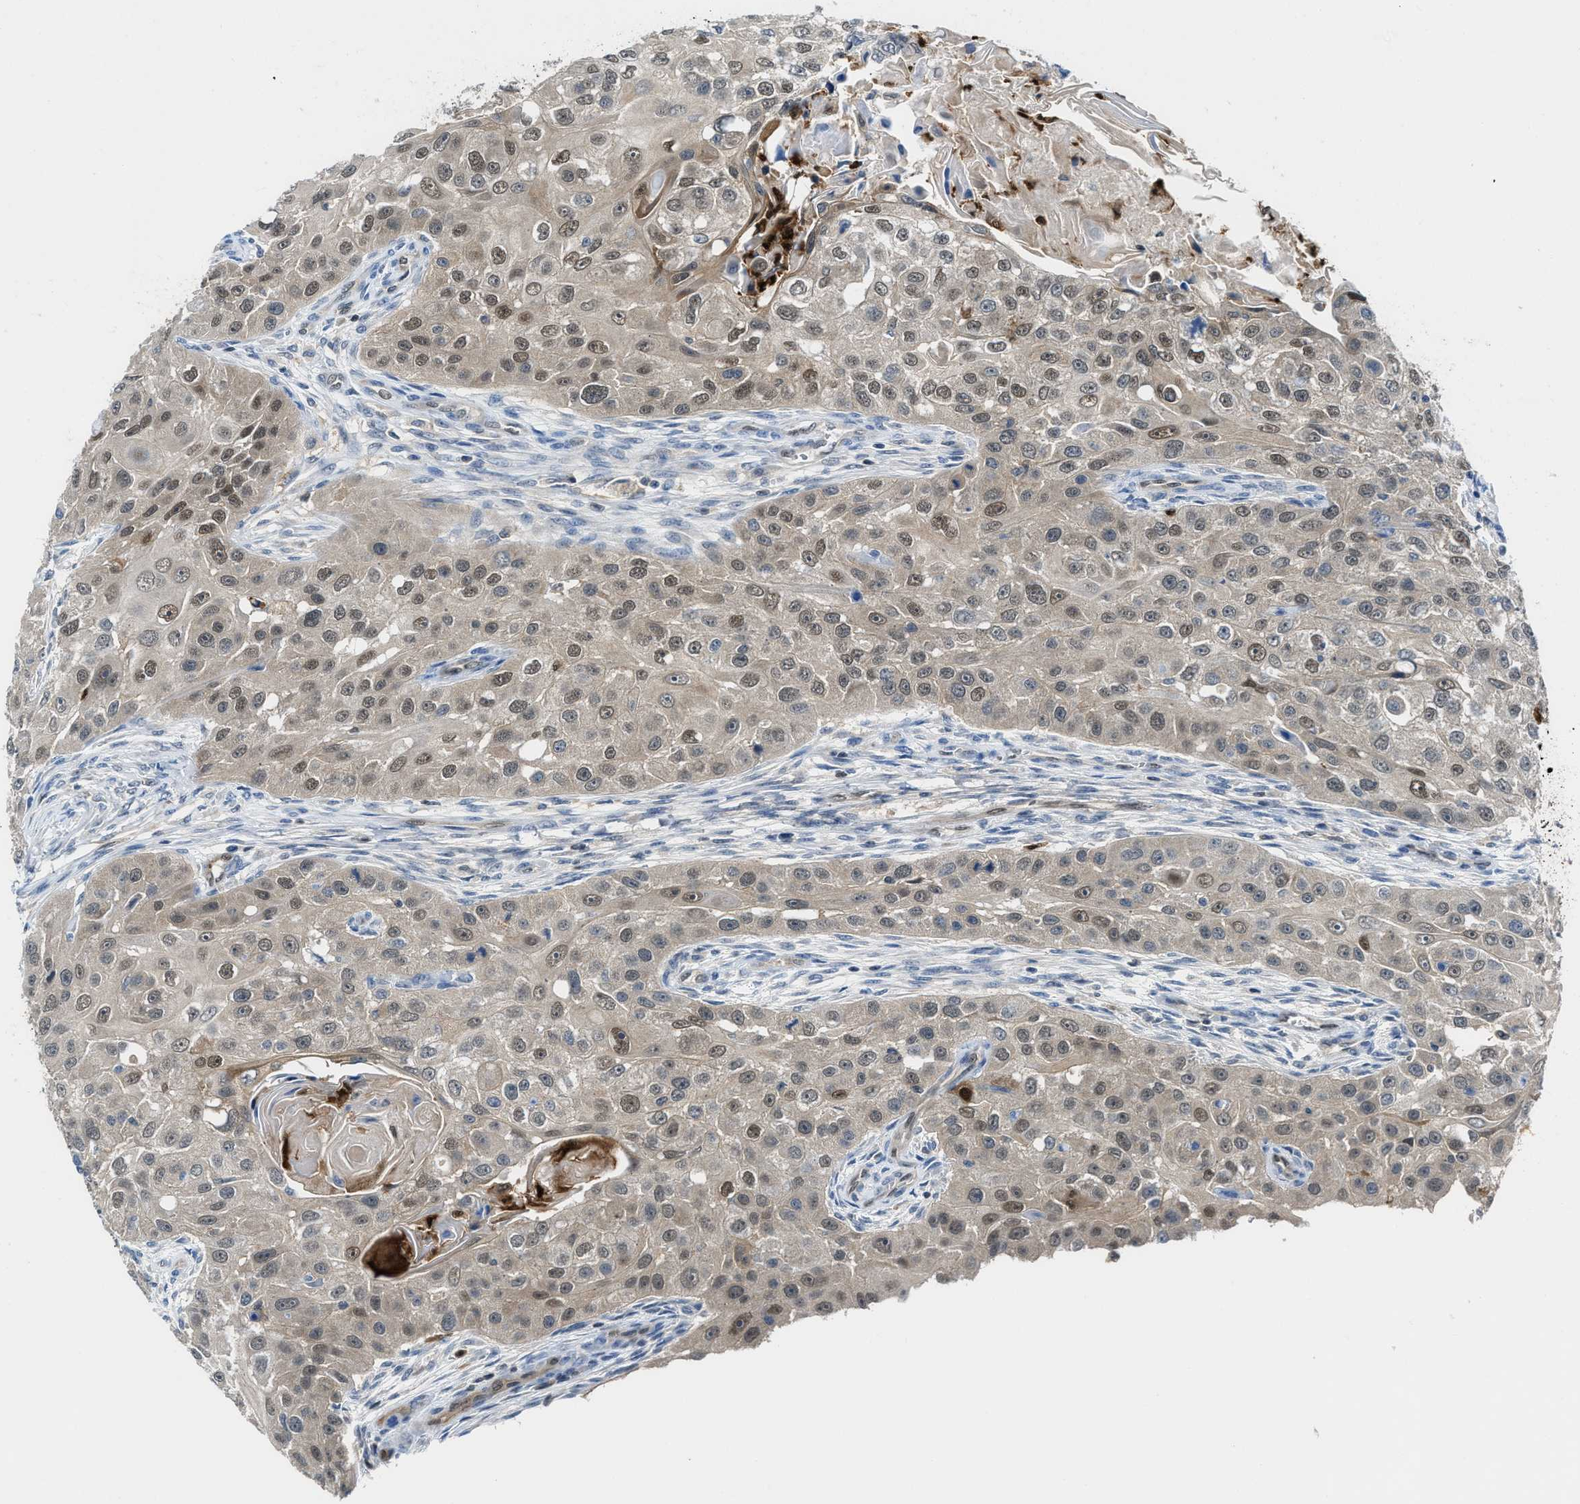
{"staining": {"intensity": "weak", "quantity": ">75%", "location": "cytoplasmic/membranous,nuclear"}, "tissue": "head and neck cancer", "cell_type": "Tumor cells", "image_type": "cancer", "snomed": [{"axis": "morphology", "description": "Normal tissue, NOS"}, {"axis": "morphology", "description": "Squamous cell carcinoma, NOS"}, {"axis": "topography", "description": "Skeletal muscle"}, {"axis": "topography", "description": "Head-Neck"}], "caption": "IHC (DAB) staining of human head and neck squamous cell carcinoma demonstrates weak cytoplasmic/membranous and nuclear protein staining in about >75% of tumor cells.", "gene": "LTA4H", "patient": {"sex": "male", "age": 51}}